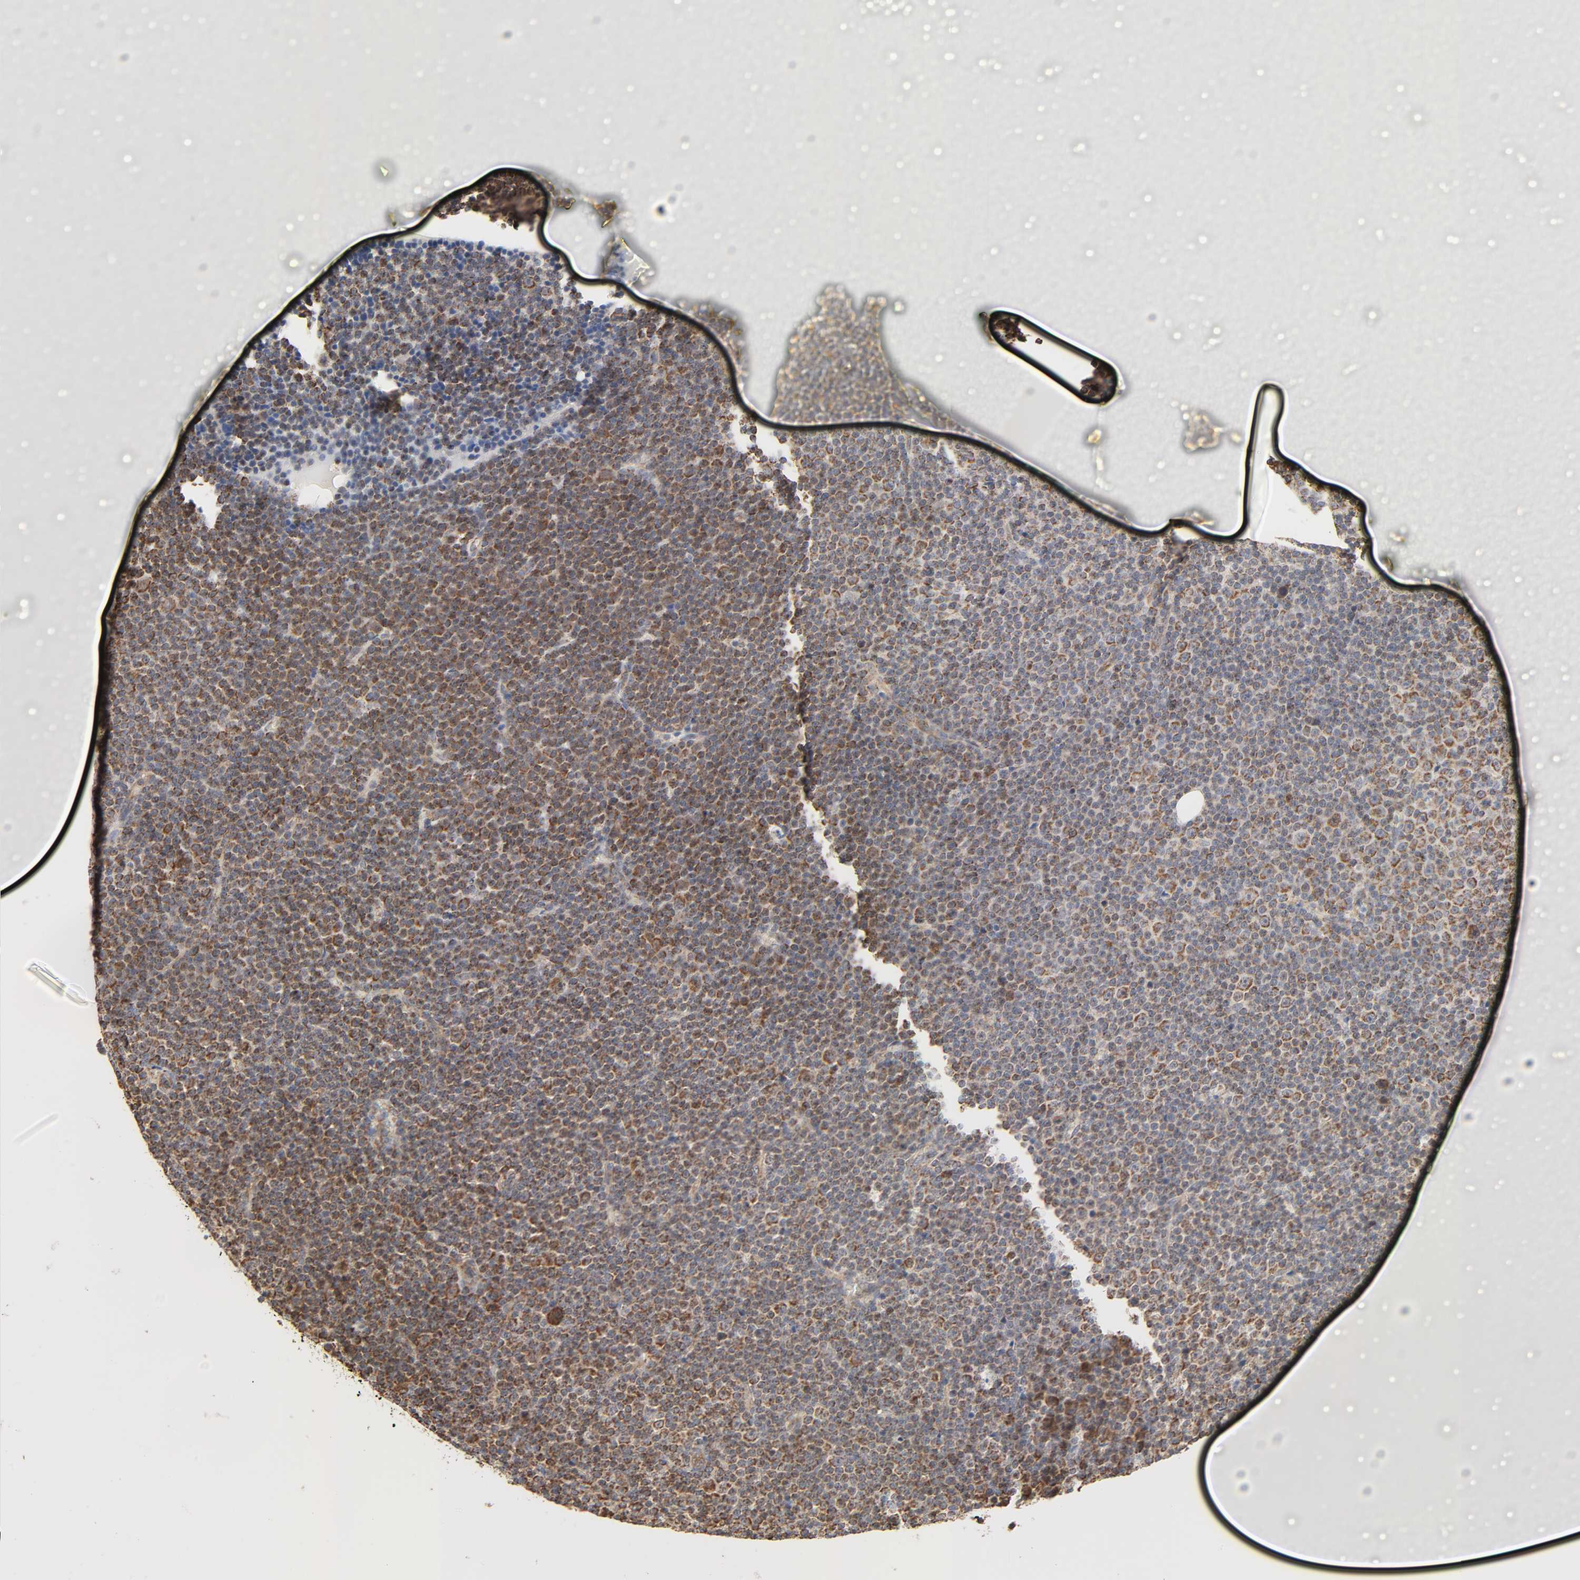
{"staining": {"intensity": "moderate", "quantity": ">75%", "location": "cytoplasmic/membranous"}, "tissue": "lymphoma", "cell_type": "Tumor cells", "image_type": "cancer", "snomed": [{"axis": "morphology", "description": "Malignant lymphoma, non-Hodgkin's type, Low grade"}, {"axis": "topography", "description": "Lymph node"}], "caption": "IHC staining of lymphoma, which reveals medium levels of moderate cytoplasmic/membranous staining in approximately >75% of tumor cells indicating moderate cytoplasmic/membranous protein expression. The staining was performed using DAB (3,3'-diaminobenzidine) (brown) for protein detection and nuclei were counterstained in hematoxylin (blue).", "gene": "ZMAT5", "patient": {"sex": "female", "age": 67}}